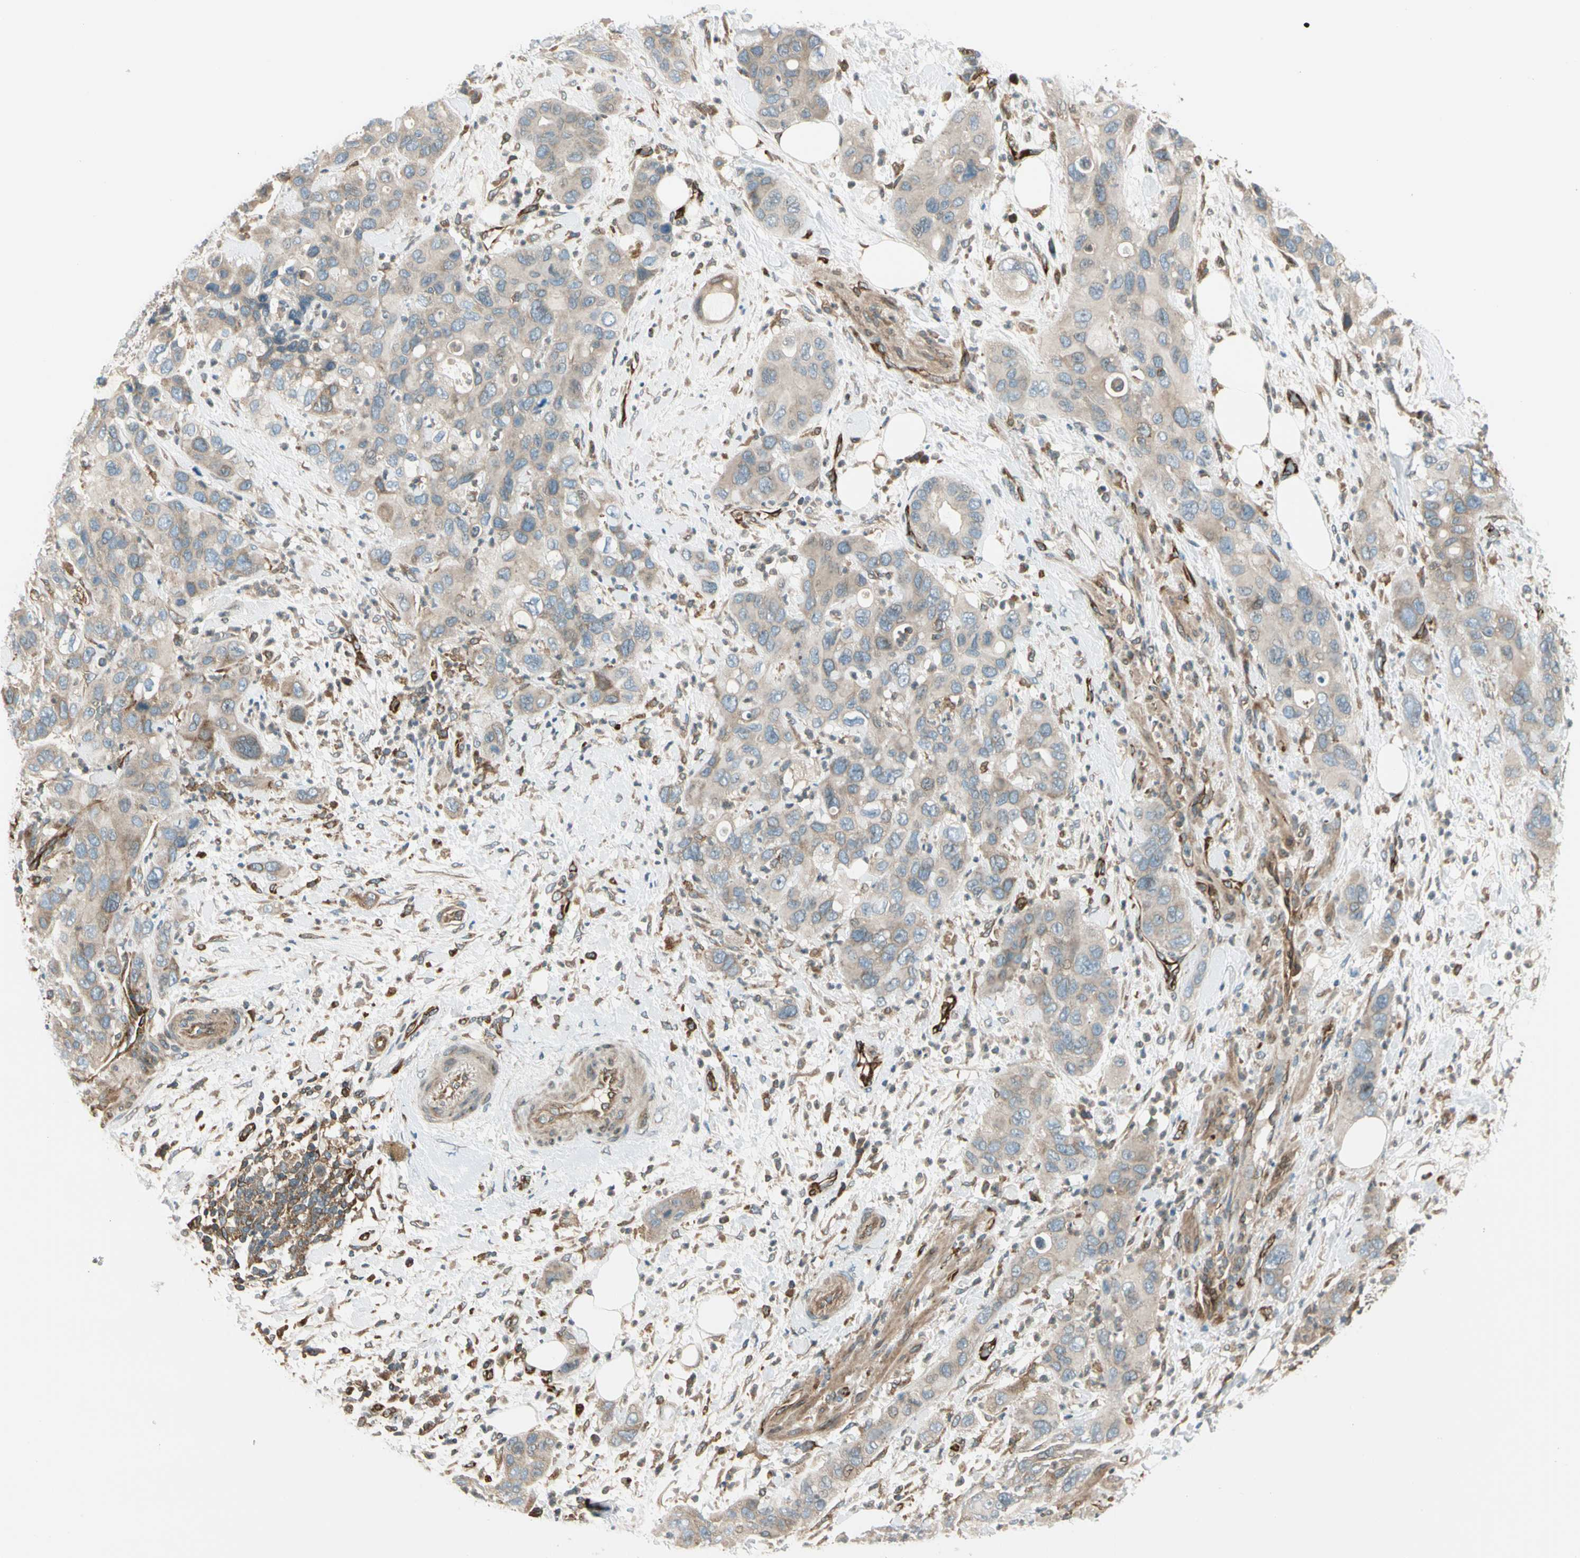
{"staining": {"intensity": "weak", "quantity": "25%-75%", "location": "cytoplasmic/membranous"}, "tissue": "pancreatic cancer", "cell_type": "Tumor cells", "image_type": "cancer", "snomed": [{"axis": "morphology", "description": "Adenocarcinoma, NOS"}, {"axis": "topography", "description": "Pancreas"}], "caption": "Weak cytoplasmic/membranous expression for a protein is present in about 25%-75% of tumor cells of pancreatic cancer (adenocarcinoma) using immunohistochemistry.", "gene": "TRIO", "patient": {"sex": "female", "age": 71}}